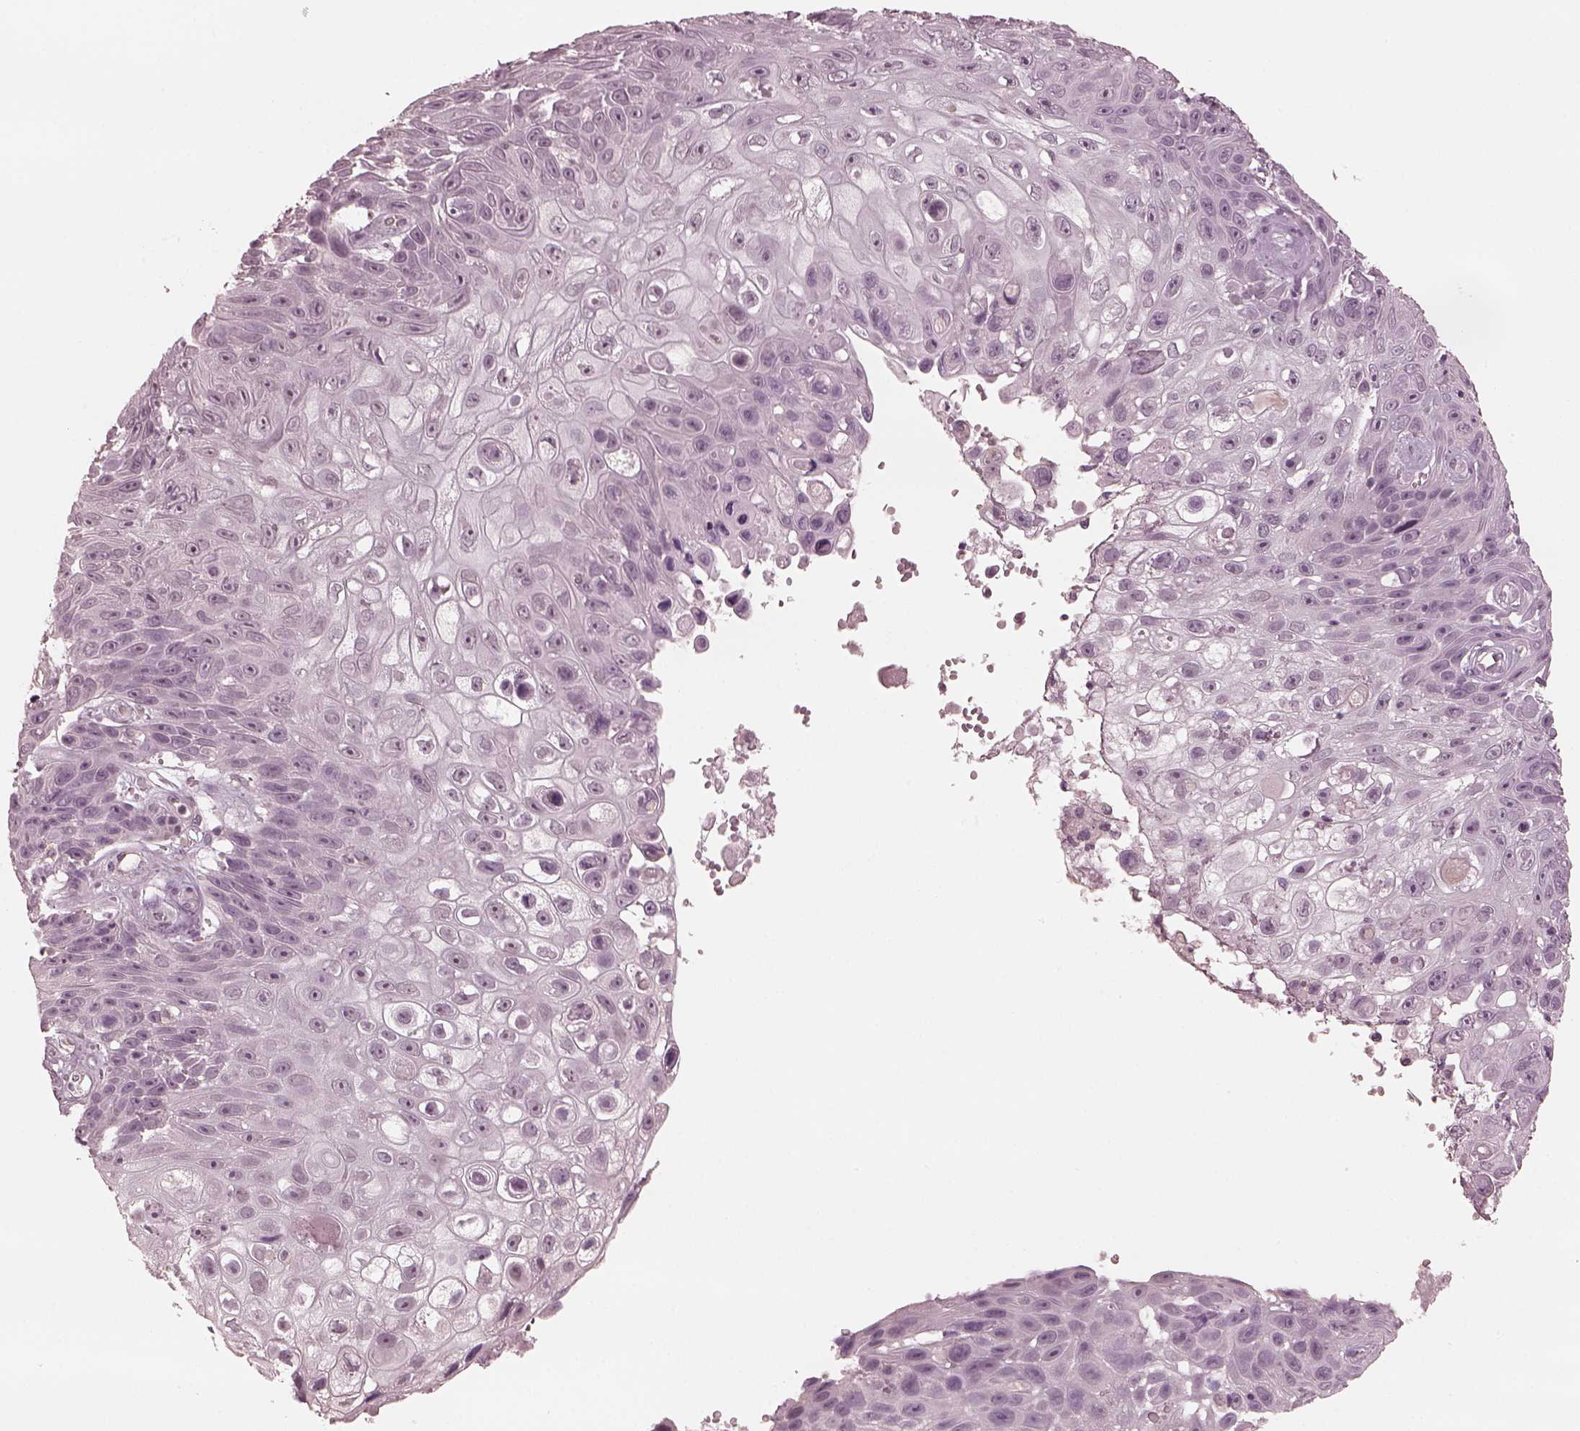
{"staining": {"intensity": "negative", "quantity": "none", "location": "none"}, "tissue": "skin cancer", "cell_type": "Tumor cells", "image_type": "cancer", "snomed": [{"axis": "morphology", "description": "Squamous cell carcinoma, NOS"}, {"axis": "topography", "description": "Skin"}], "caption": "High power microscopy histopathology image of an immunohistochemistry (IHC) image of skin squamous cell carcinoma, revealing no significant expression in tumor cells.", "gene": "OPTC", "patient": {"sex": "male", "age": 82}}